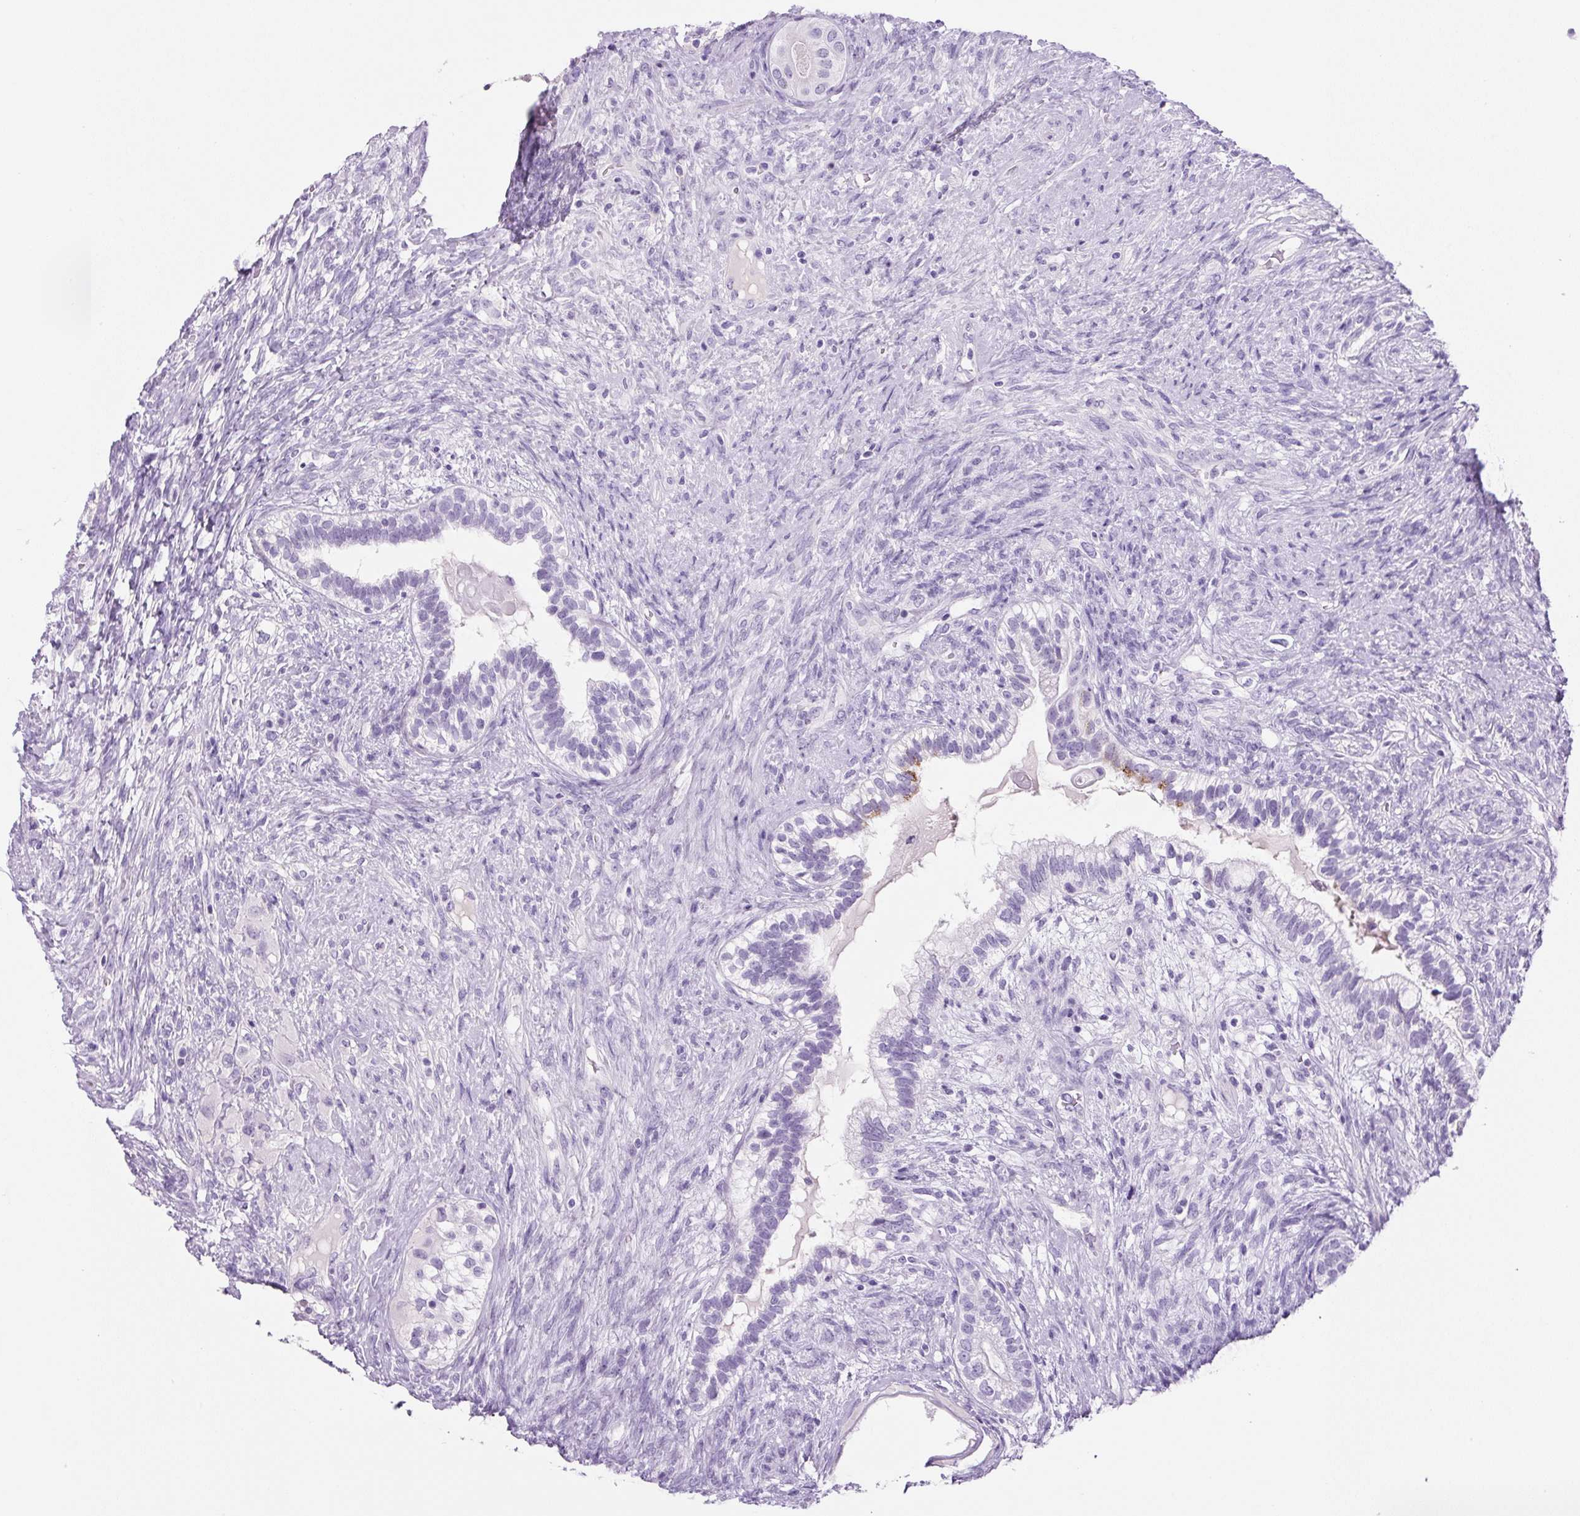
{"staining": {"intensity": "negative", "quantity": "none", "location": "none"}, "tissue": "testis cancer", "cell_type": "Tumor cells", "image_type": "cancer", "snomed": [{"axis": "morphology", "description": "Seminoma, NOS"}, {"axis": "morphology", "description": "Carcinoma, Embryonal, NOS"}, {"axis": "topography", "description": "Testis"}], "caption": "A micrograph of human testis cancer is negative for staining in tumor cells. (DAB immunohistochemistry with hematoxylin counter stain).", "gene": "PRRT1", "patient": {"sex": "male", "age": 41}}